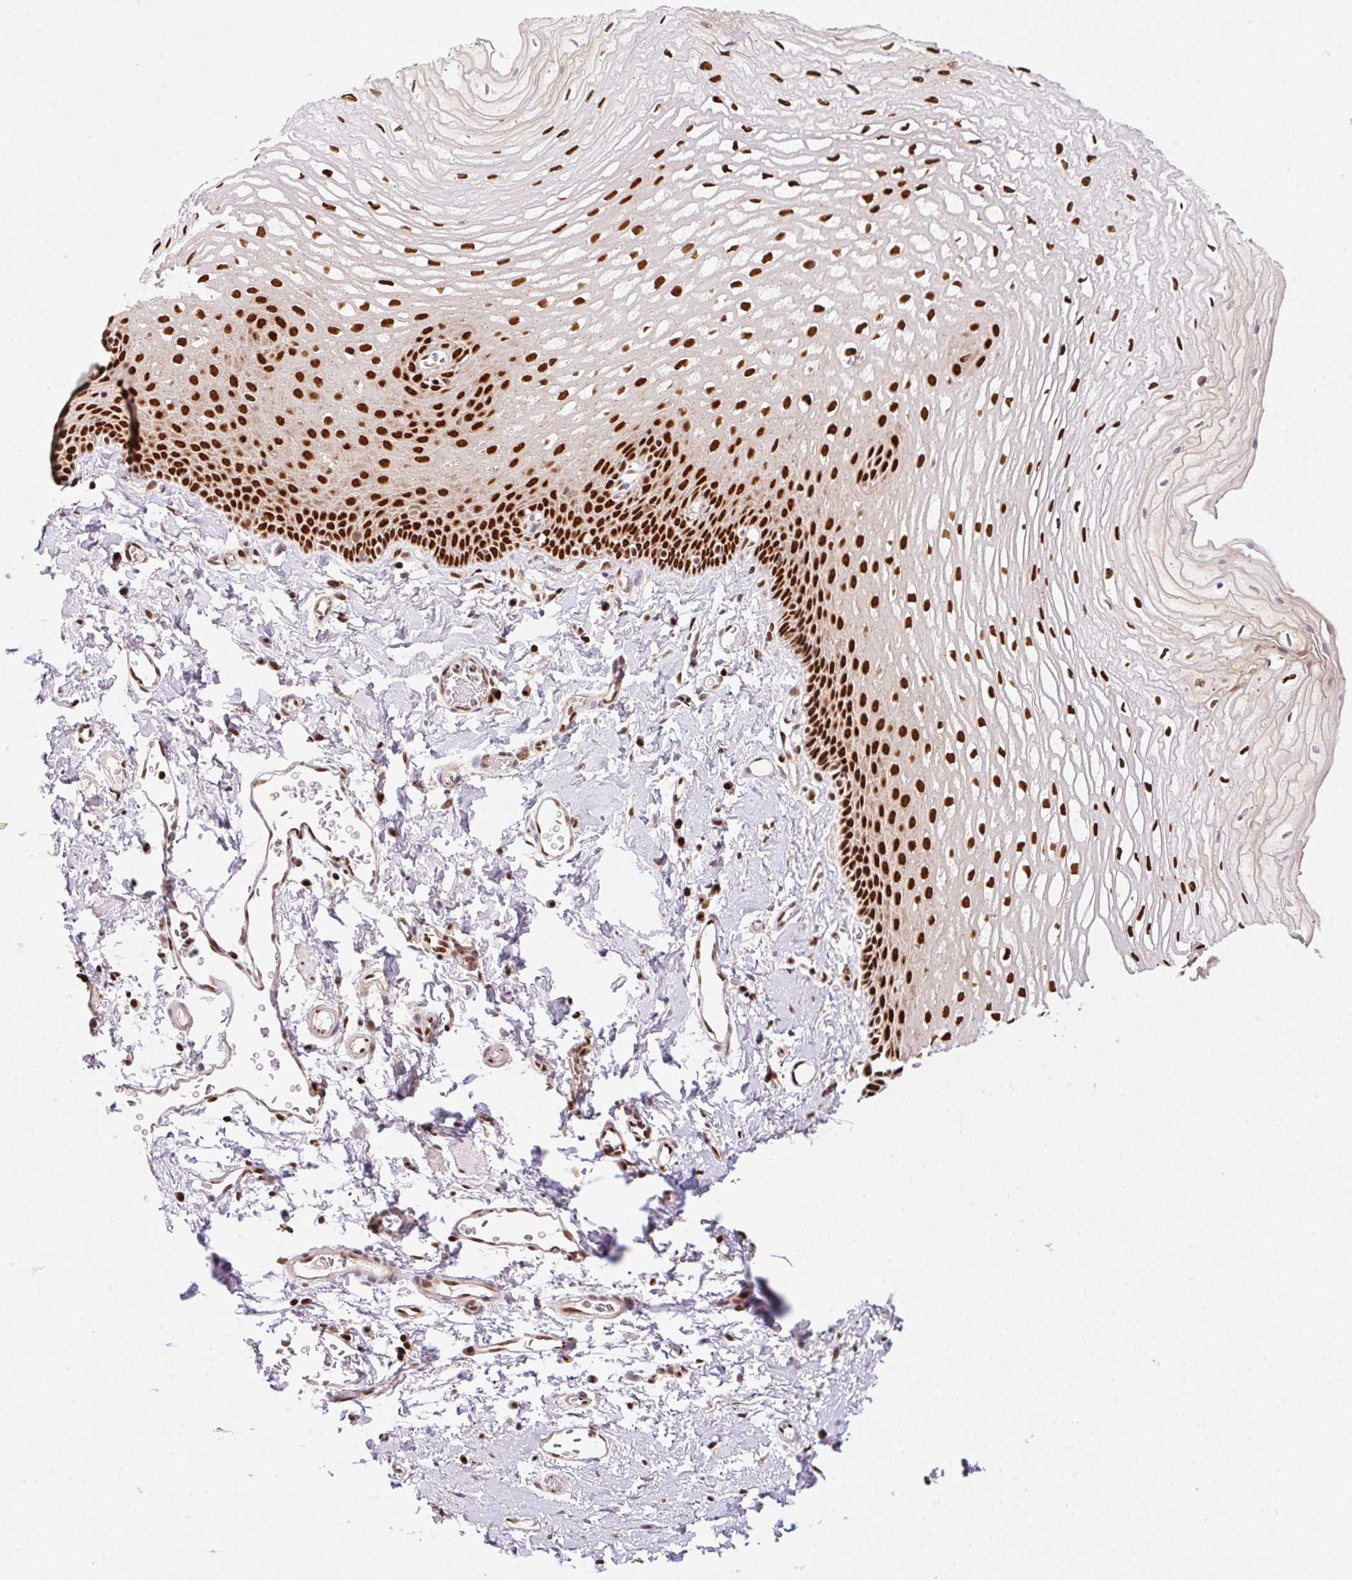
{"staining": {"intensity": "strong", "quantity": ">75%", "location": "nuclear"}, "tissue": "esophagus", "cell_type": "Squamous epithelial cells", "image_type": "normal", "snomed": [{"axis": "morphology", "description": "Normal tissue, NOS"}, {"axis": "topography", "description": "Esophagus"}], "caption": "Brown immunohistochemical staining in normal esophagus displays strong nuclear expression in about >75% of squamous epithelial cells.", "gene": "GPR139", "patient": {"sex": "male", "age": 70}}